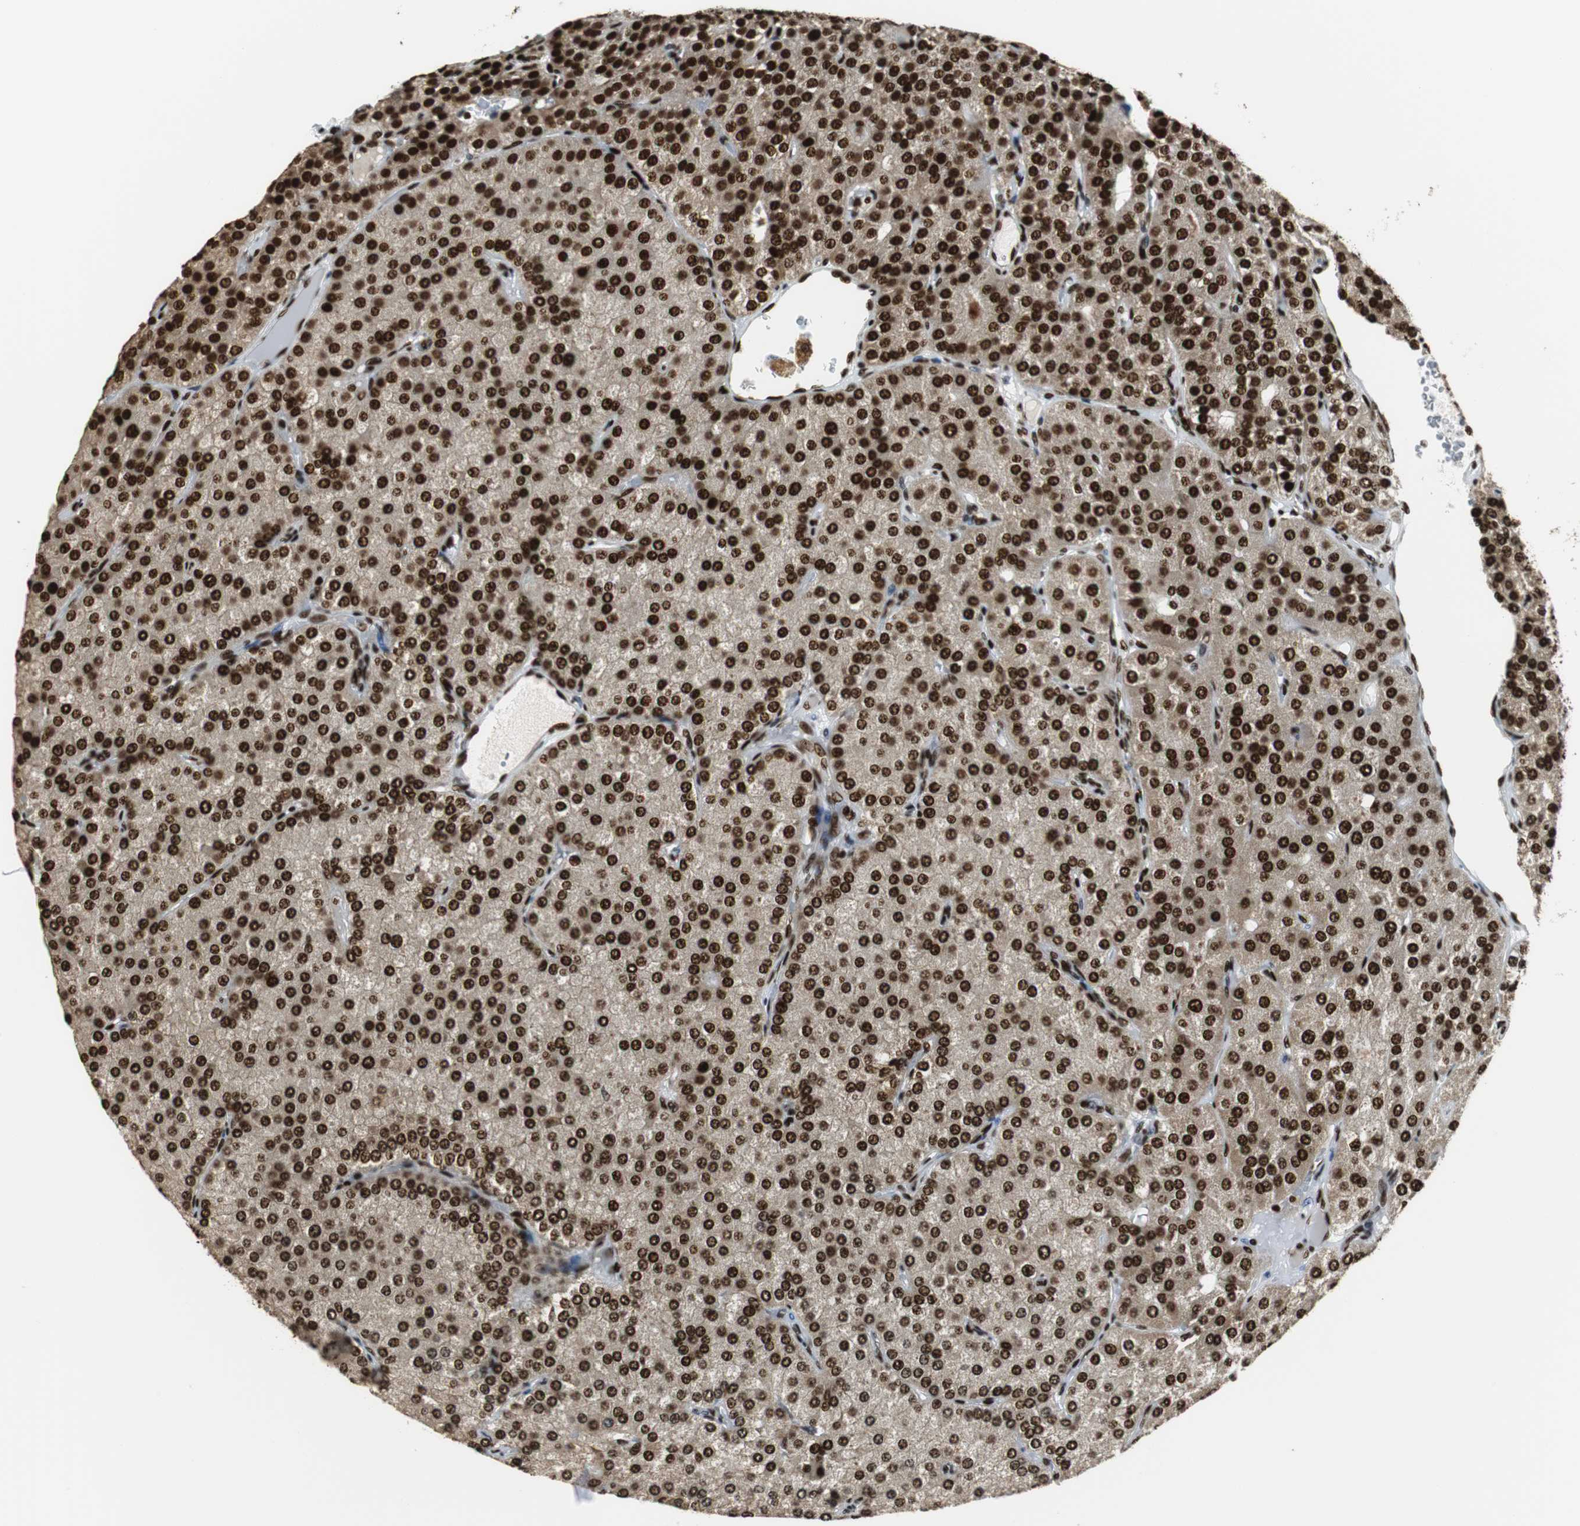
{"staining": {"intensity": "moderate", "quantity": ">75%", "location": "nuclear"}, "tissue": "parathyroid gland", "cell_type": "Glandular cells", "image_type": "normal", "snomed": [{"axis": "morphology", "description": "Normal tissue, NOS"}, {"axis": "morphology", "description": "Adenoma, NOS"}, {"axis": "topography", "description": "Parathyroid gland"}], "caption": "Immunohistochemistry (IHC) (DAB) staining of benign parathyroid gland reveals moderate nuclear protein expression in about >75% of glandular cells. The protein of interest is stained brown, and the nuclei are stained in blue (DAB IHC with brightfield microscopy, high magnification).", "gene": "HDAC1", "patient": {"sex": "female", "age": 86}}